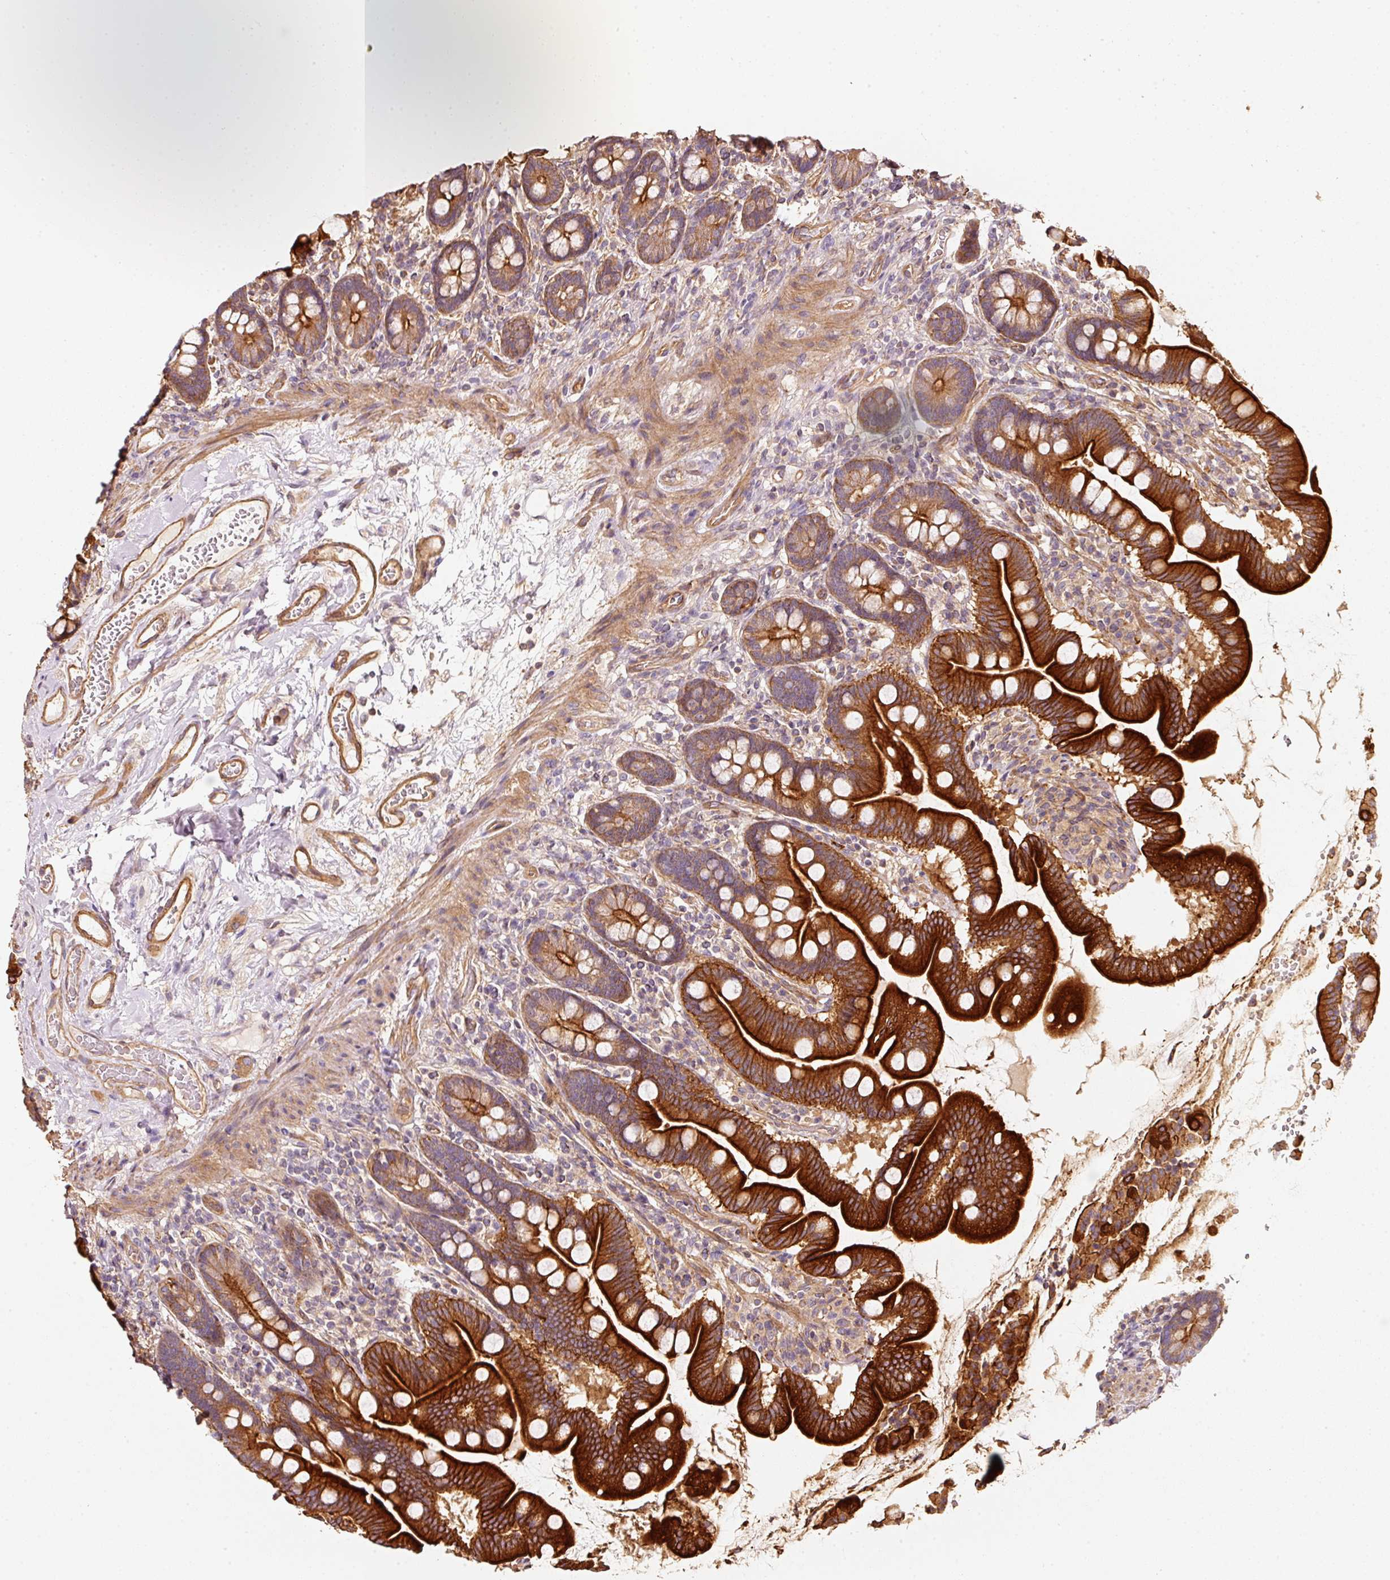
{"staining": {"intensity": "strong", "quantity": ">75%", "location": "cytoplasmic/membranous"}, "tissue": "small intestine", "cell_type": "Glandular cells", "image_type": "normal", "snomed": [{"axis": "morphology", "description": "Normal tissue, NOS"}, {"axis": "topography", "description": "Small intestine"}], "caption": "DAB (3,3'-diaminobenzidine) immunohistochemical staining of normal small intestine reveals strong cytoplasmic/membranous protein expression in approximately >75% of glandular cells.", "gene": "CEP95", "patient": {"sex": "female", "age": 64}}